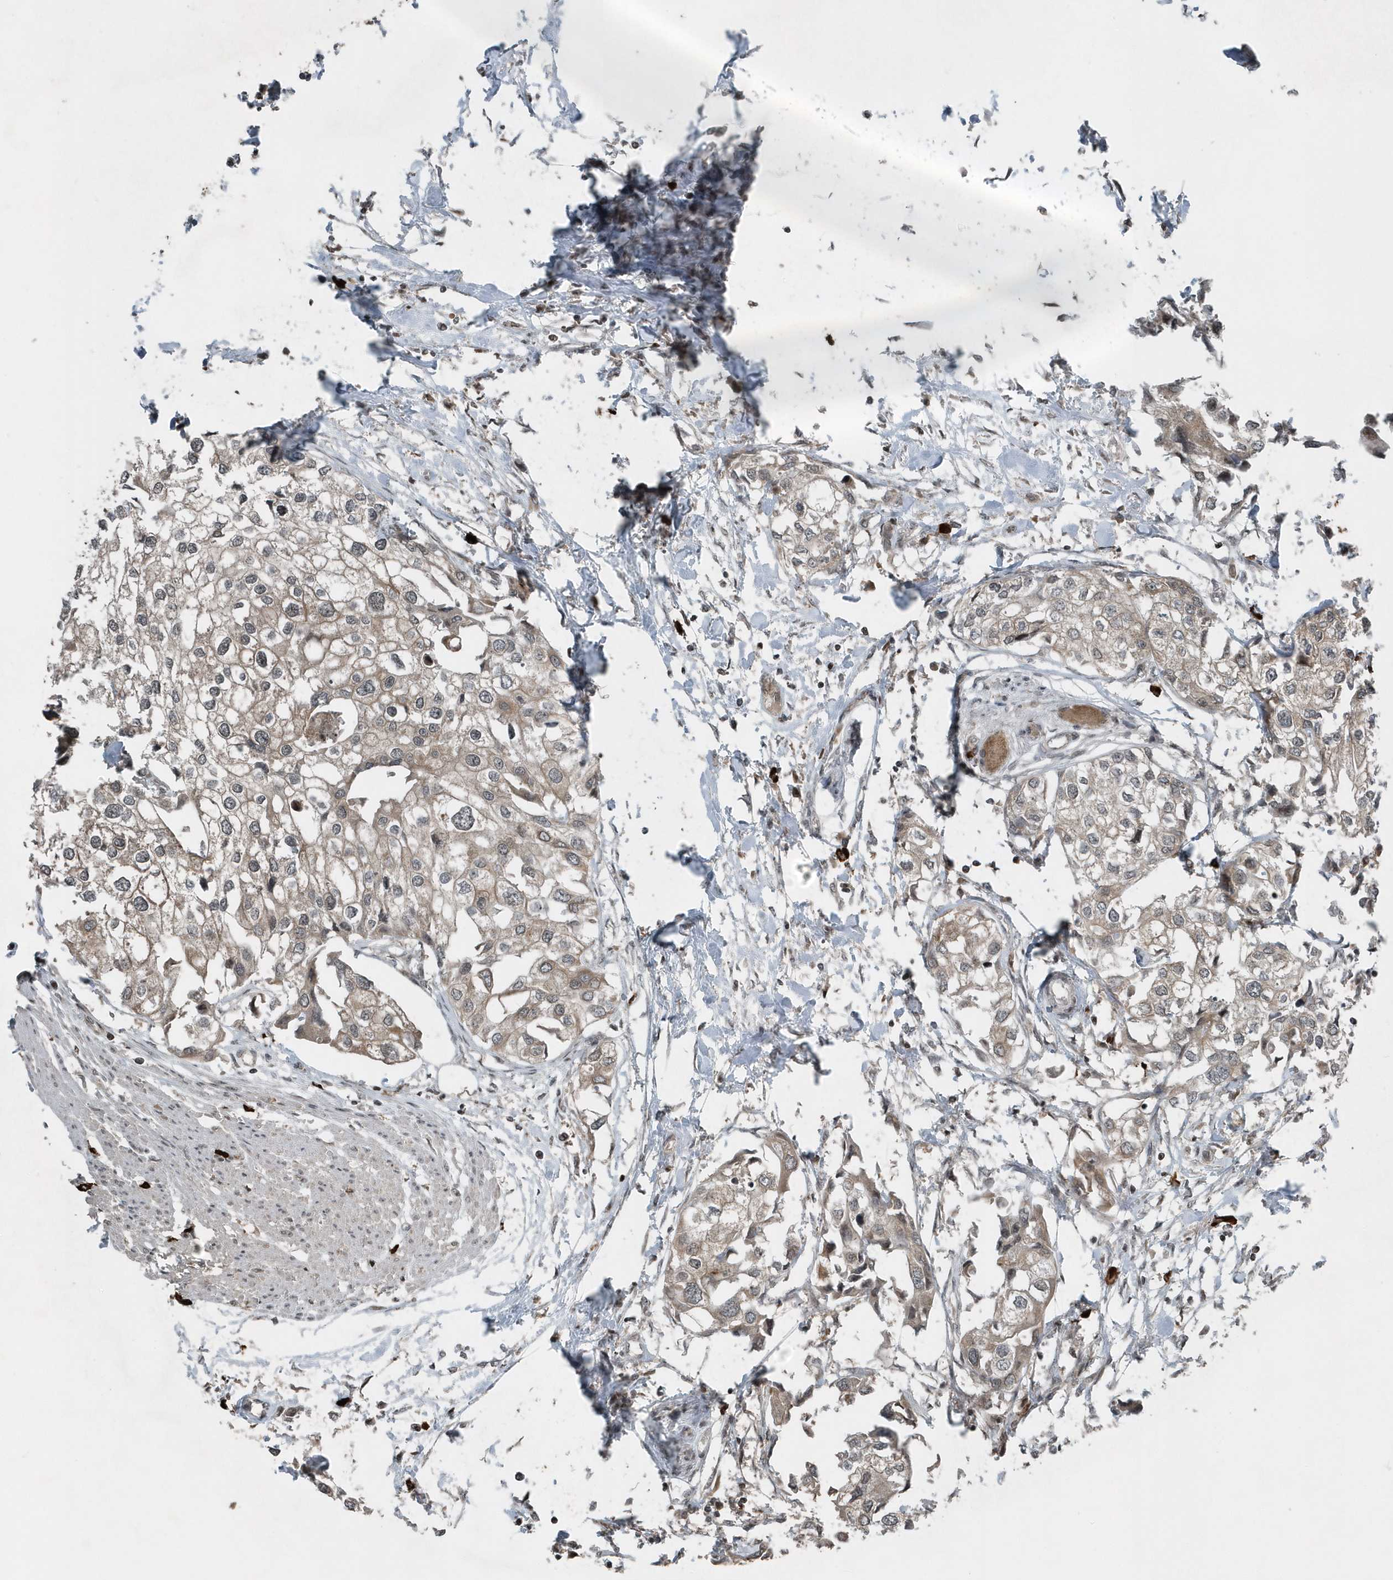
{"staining": {"intensity": "weak", "quantity": ">75%", "location": "cytoplasmic/membranous"}, "tissue": "urothelial cancer", "cell_type": "Tumor cells", "image_type": "cancer", "snomed": [{"axis": "morphology", "description": "Urothelial carcinoma, High grade"}, {"axis": "topography", "description": "Urinary bladder"}], "caption": "A low amount of weak cytoplasmic/membranous positivity is seen in approximately >75% of tumor cells in urothelial cancer tissue.", "gene": "EIF2B1", "patient": {"sex": "male", "age": 64}}